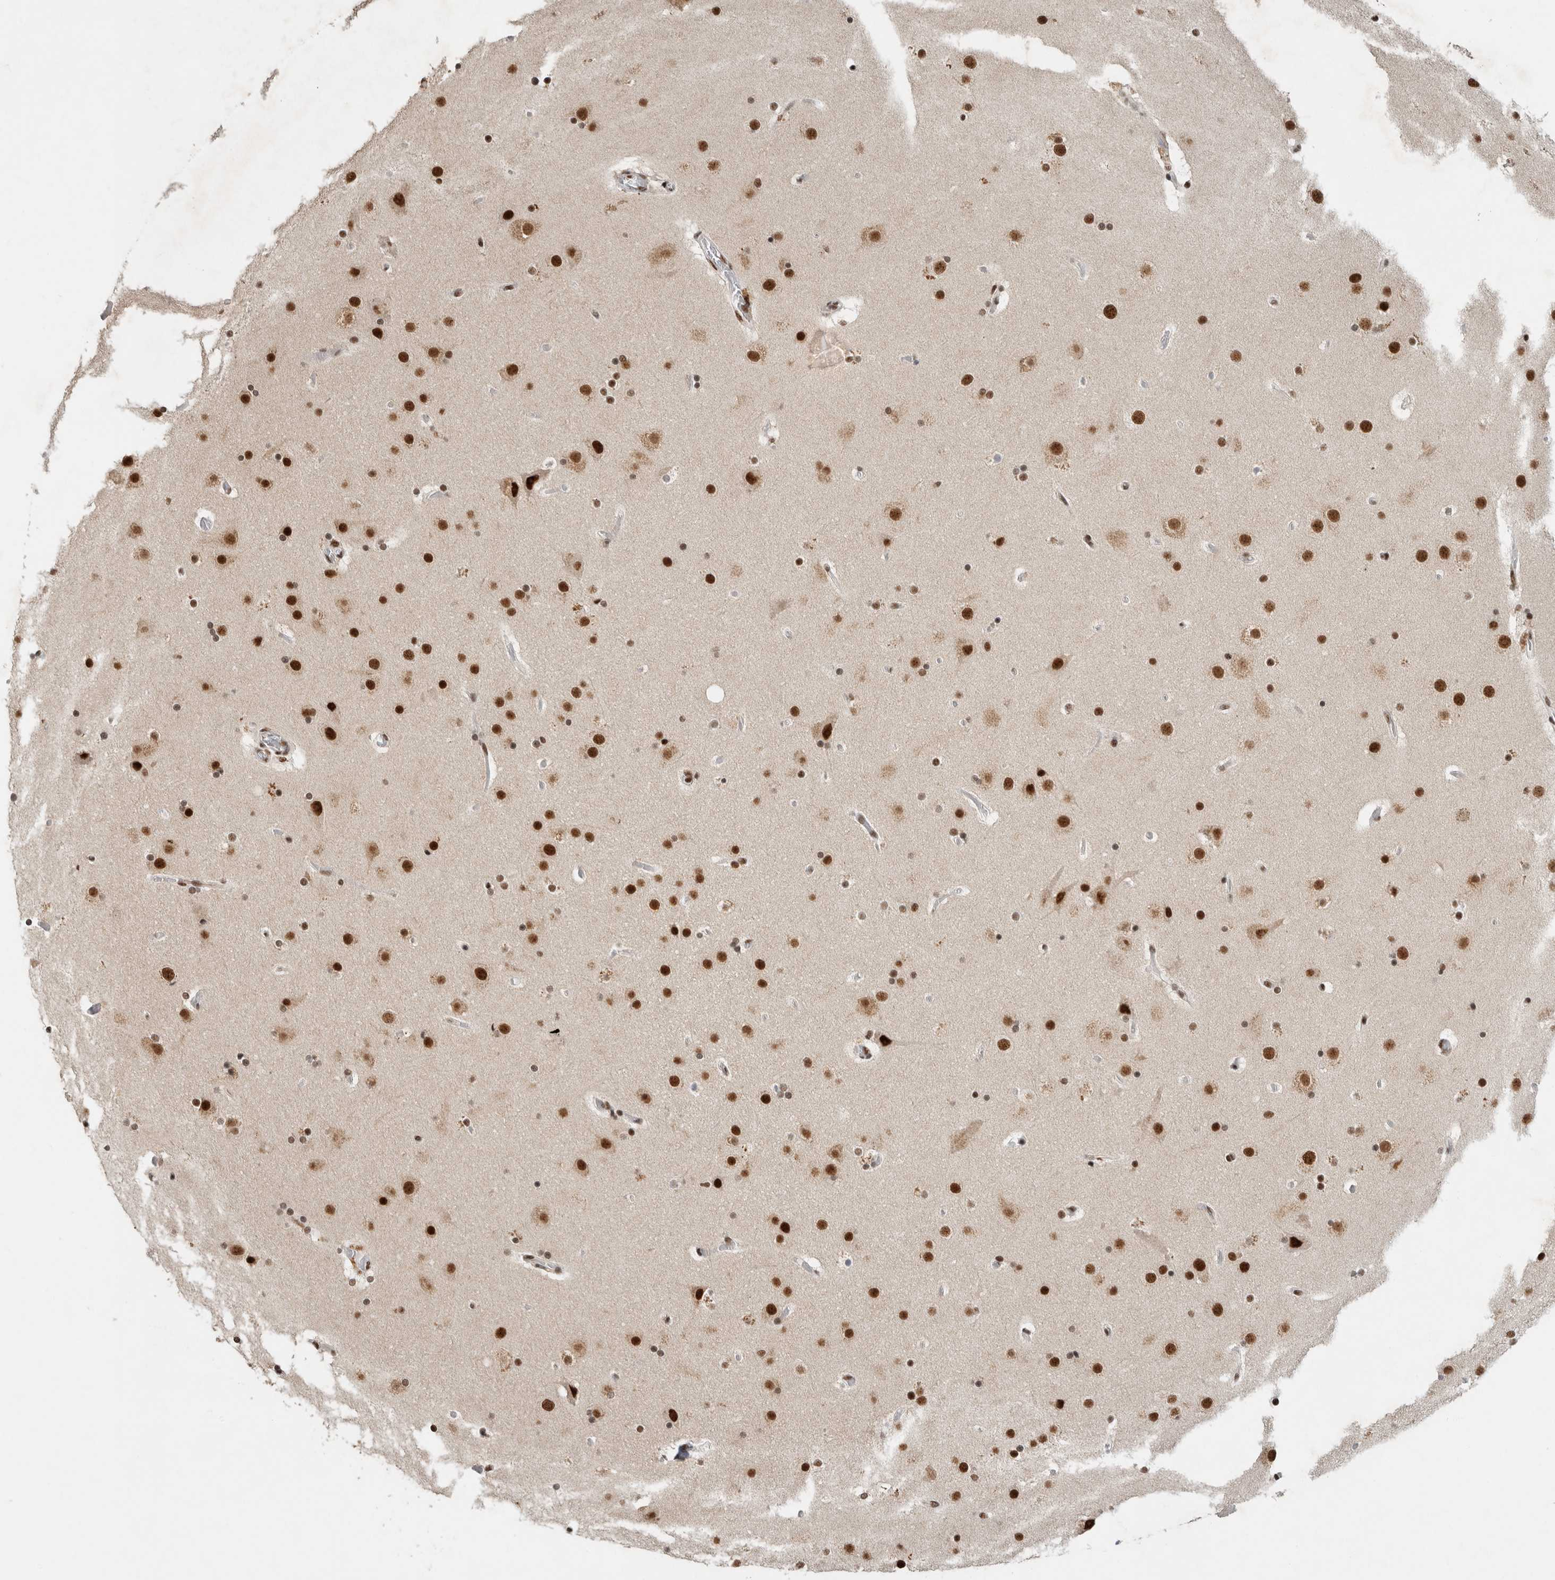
{"staining": {"intensity": "moderate", "quantity": ">75%", "location": "nuclear"}, "tissue": "cerebral cortex", "cell_type": "Endothelial cells", "image_type": "normal", "snomed": [{"axis": "morphology", "description": "Normal tissue, NOS"}, {"axis": "topography", "description": "Cerebral cortex"}], "caption": "Human cerebral cortex stained with a brown dye displays moderate nuclear positive staining in about >75% of endothelial cells.", "gene": "DDX42", "patient": {"sex": "male", "age": 57}}